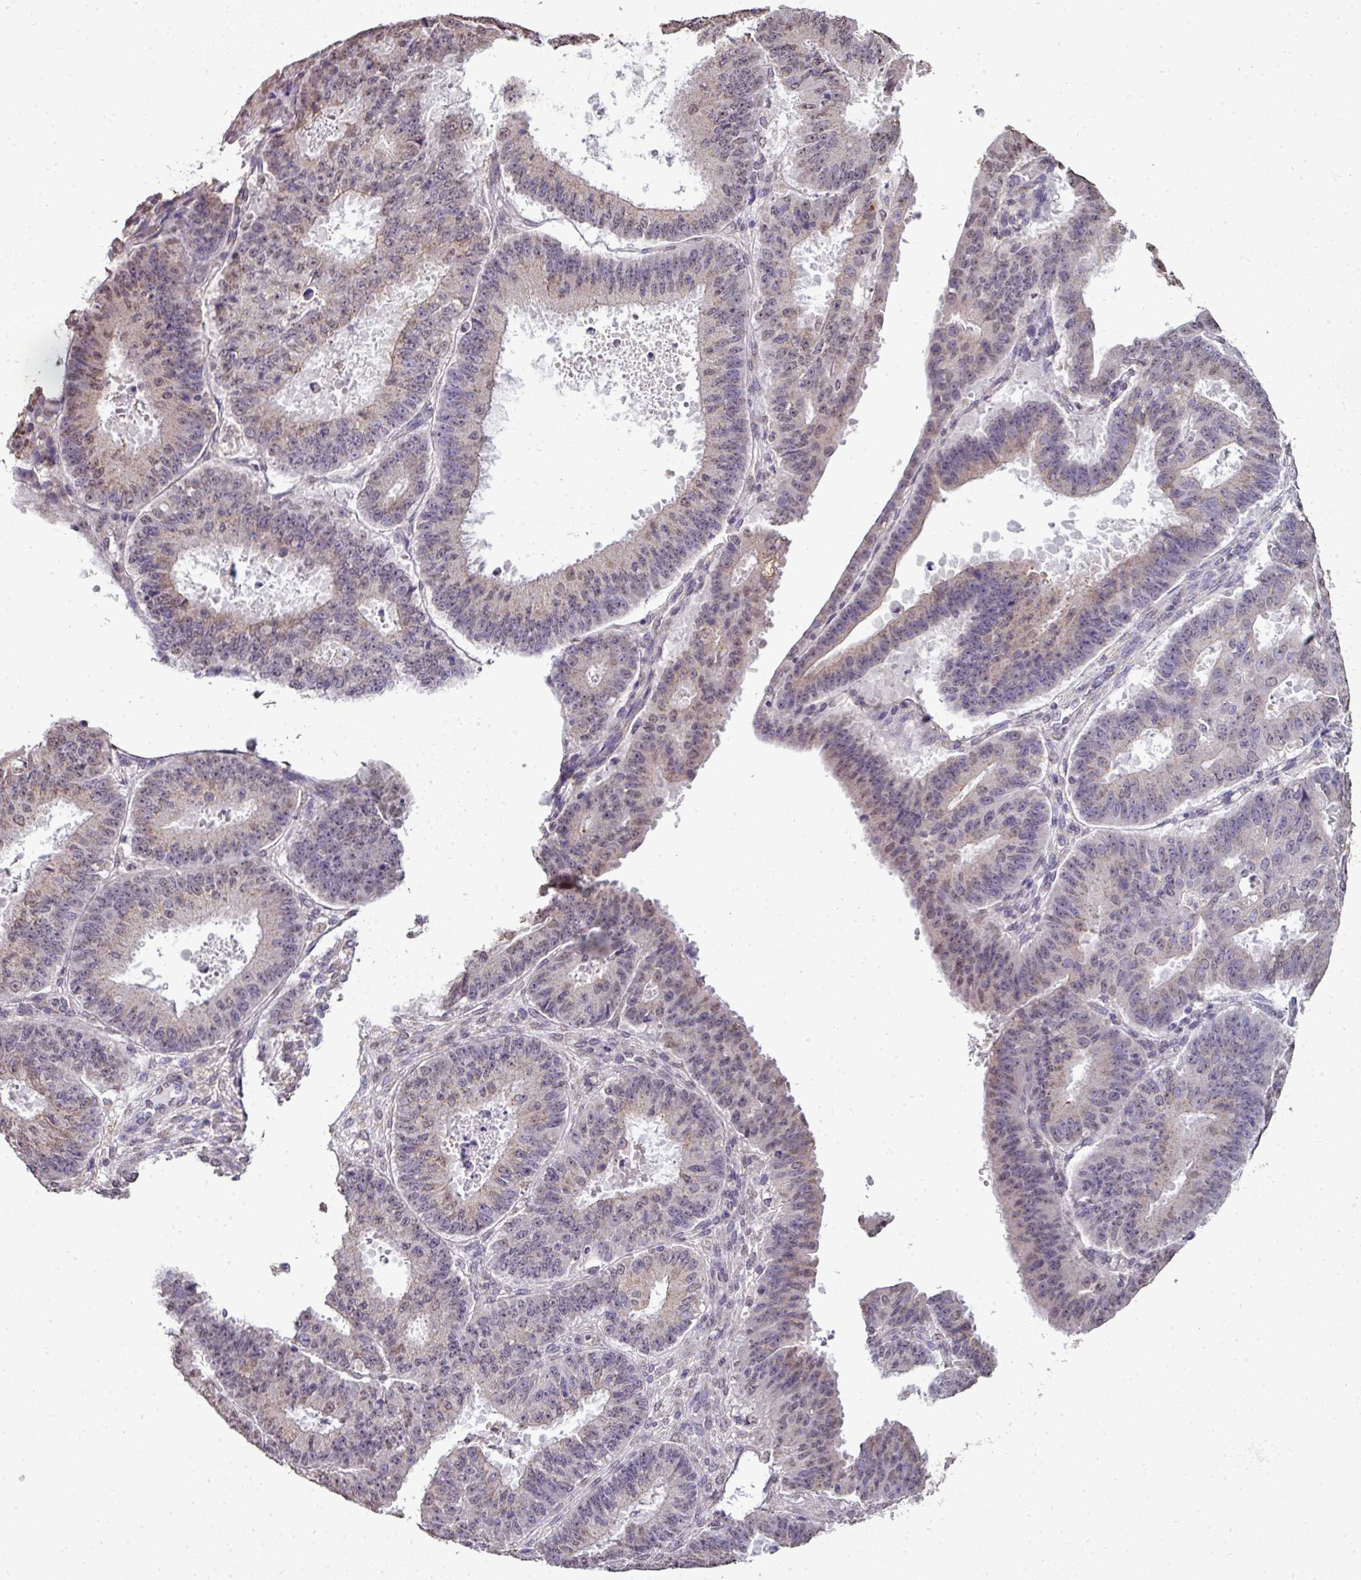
{"staining": {"intensity": "weak", "quantity": "<25%", "location": "cytoplasmic/membranous,nuclear"}, "tissue": "ovarian cancer", "cell_type": "Tumor cells", "image_type": "cancer", "snomed": [{"axis": "morphology", "description": "Carcinoma, endometroid"}, {"axis": "topography", "description": "Appendix"}, {"axis": "topography", "description": "Ovary"}], "caption": "This is an immunohistochemistry (IHC) micrograph of human ovarian cancer (endometroid carcinoma). There is no expression in tumor cells.", "gene": "JPH2", "patient": {"sex": "female", "age": 42}}